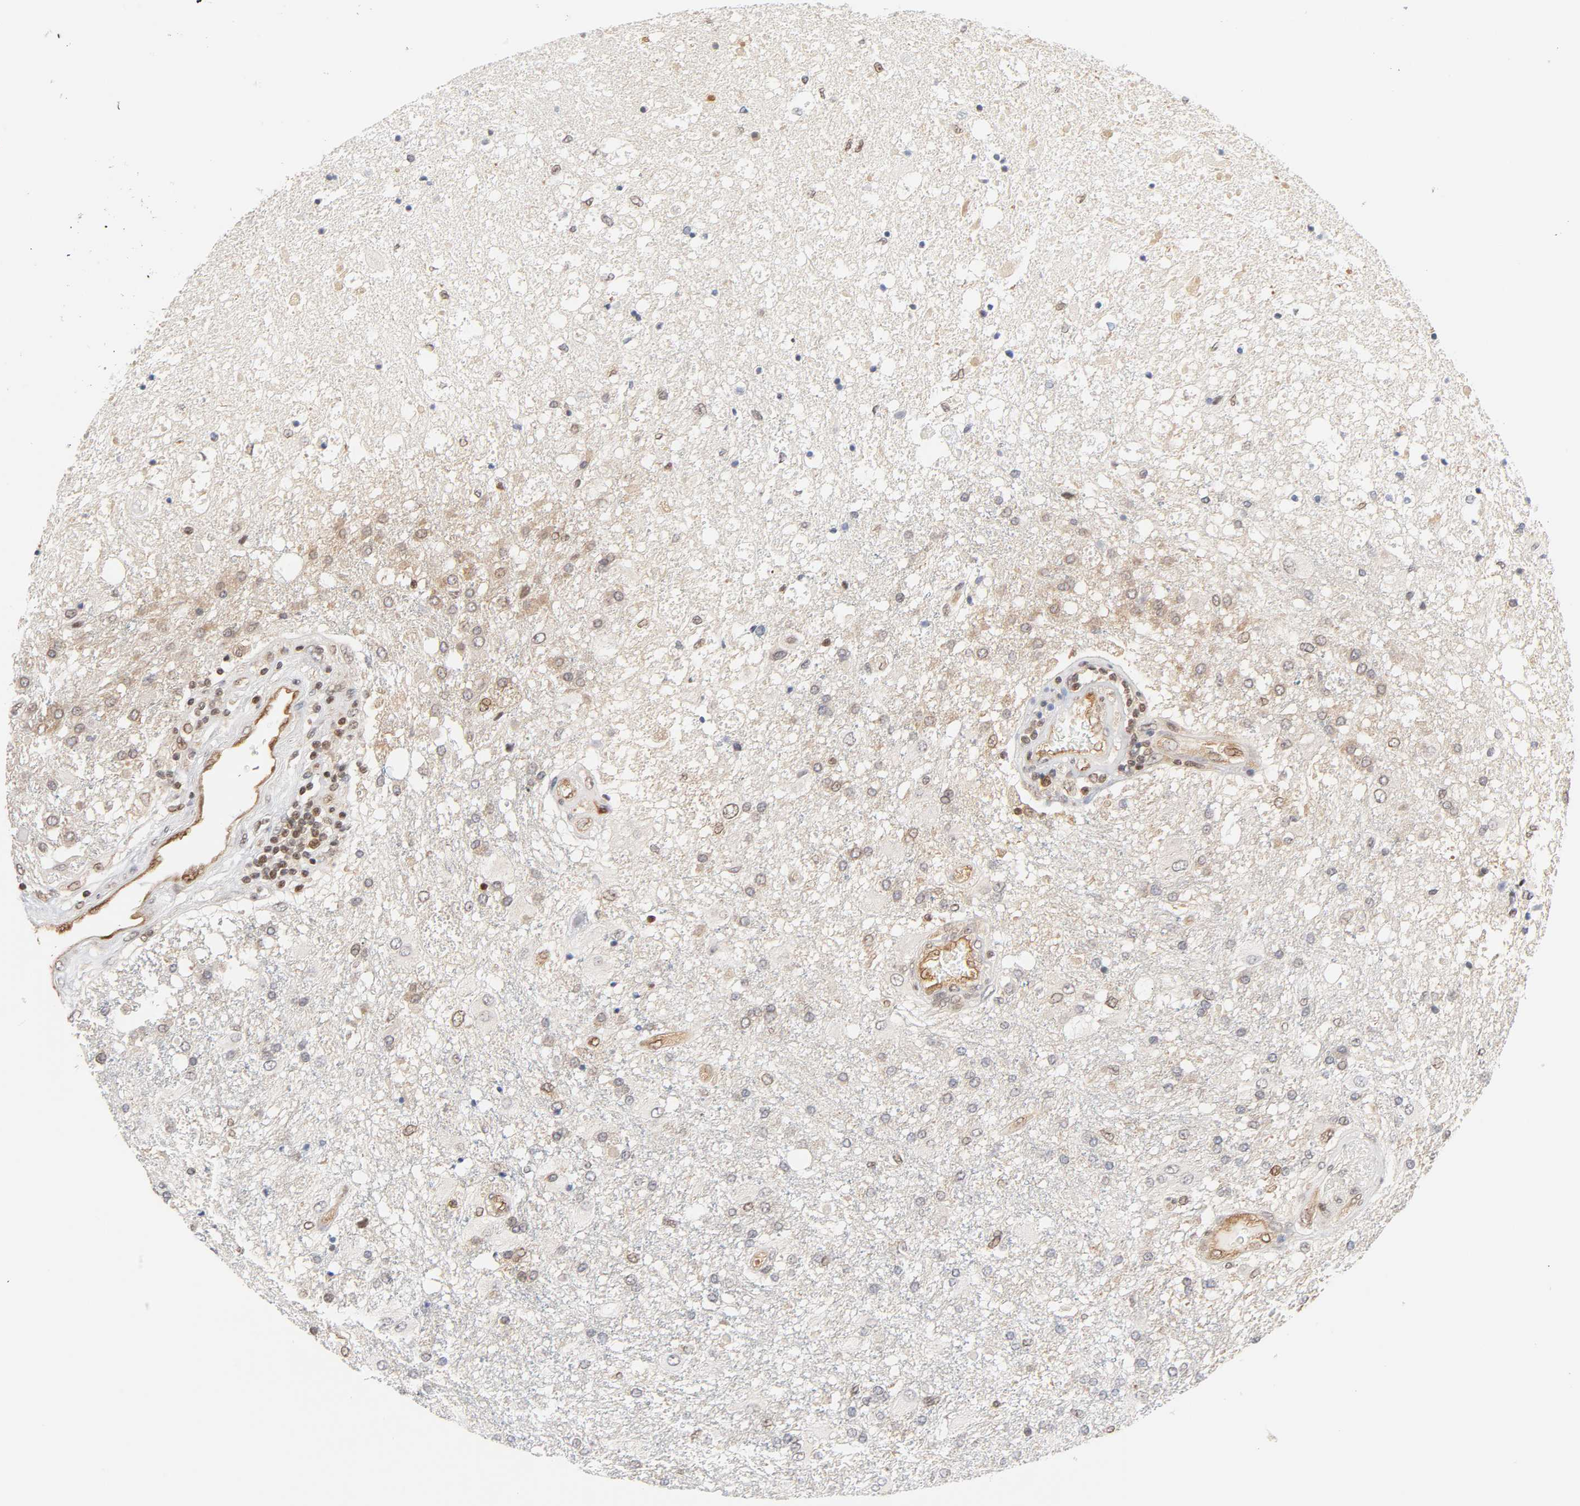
{"staining": {"intensity": "weak", "quantity": "25%-75%", "location": "cytoplasmic/membranous,nuclear"}, "tissue": "glioma", "cell_type": "Tumor cells", "image_type": "cancer", "snomed": [{"axis": "morphology", "description": "Glioma, malignant, High grade"}, {"axis": "topography", "description": "Cerebral cortex"}], "caption": "The histopathology image demonstrates a brown stain indicating the presence of a protein in the cytoplasmic/membranous and nuclear of tumor cells in glioma.", "gene": "CDC37", "patient": {"sex": "male", "age": 79}}